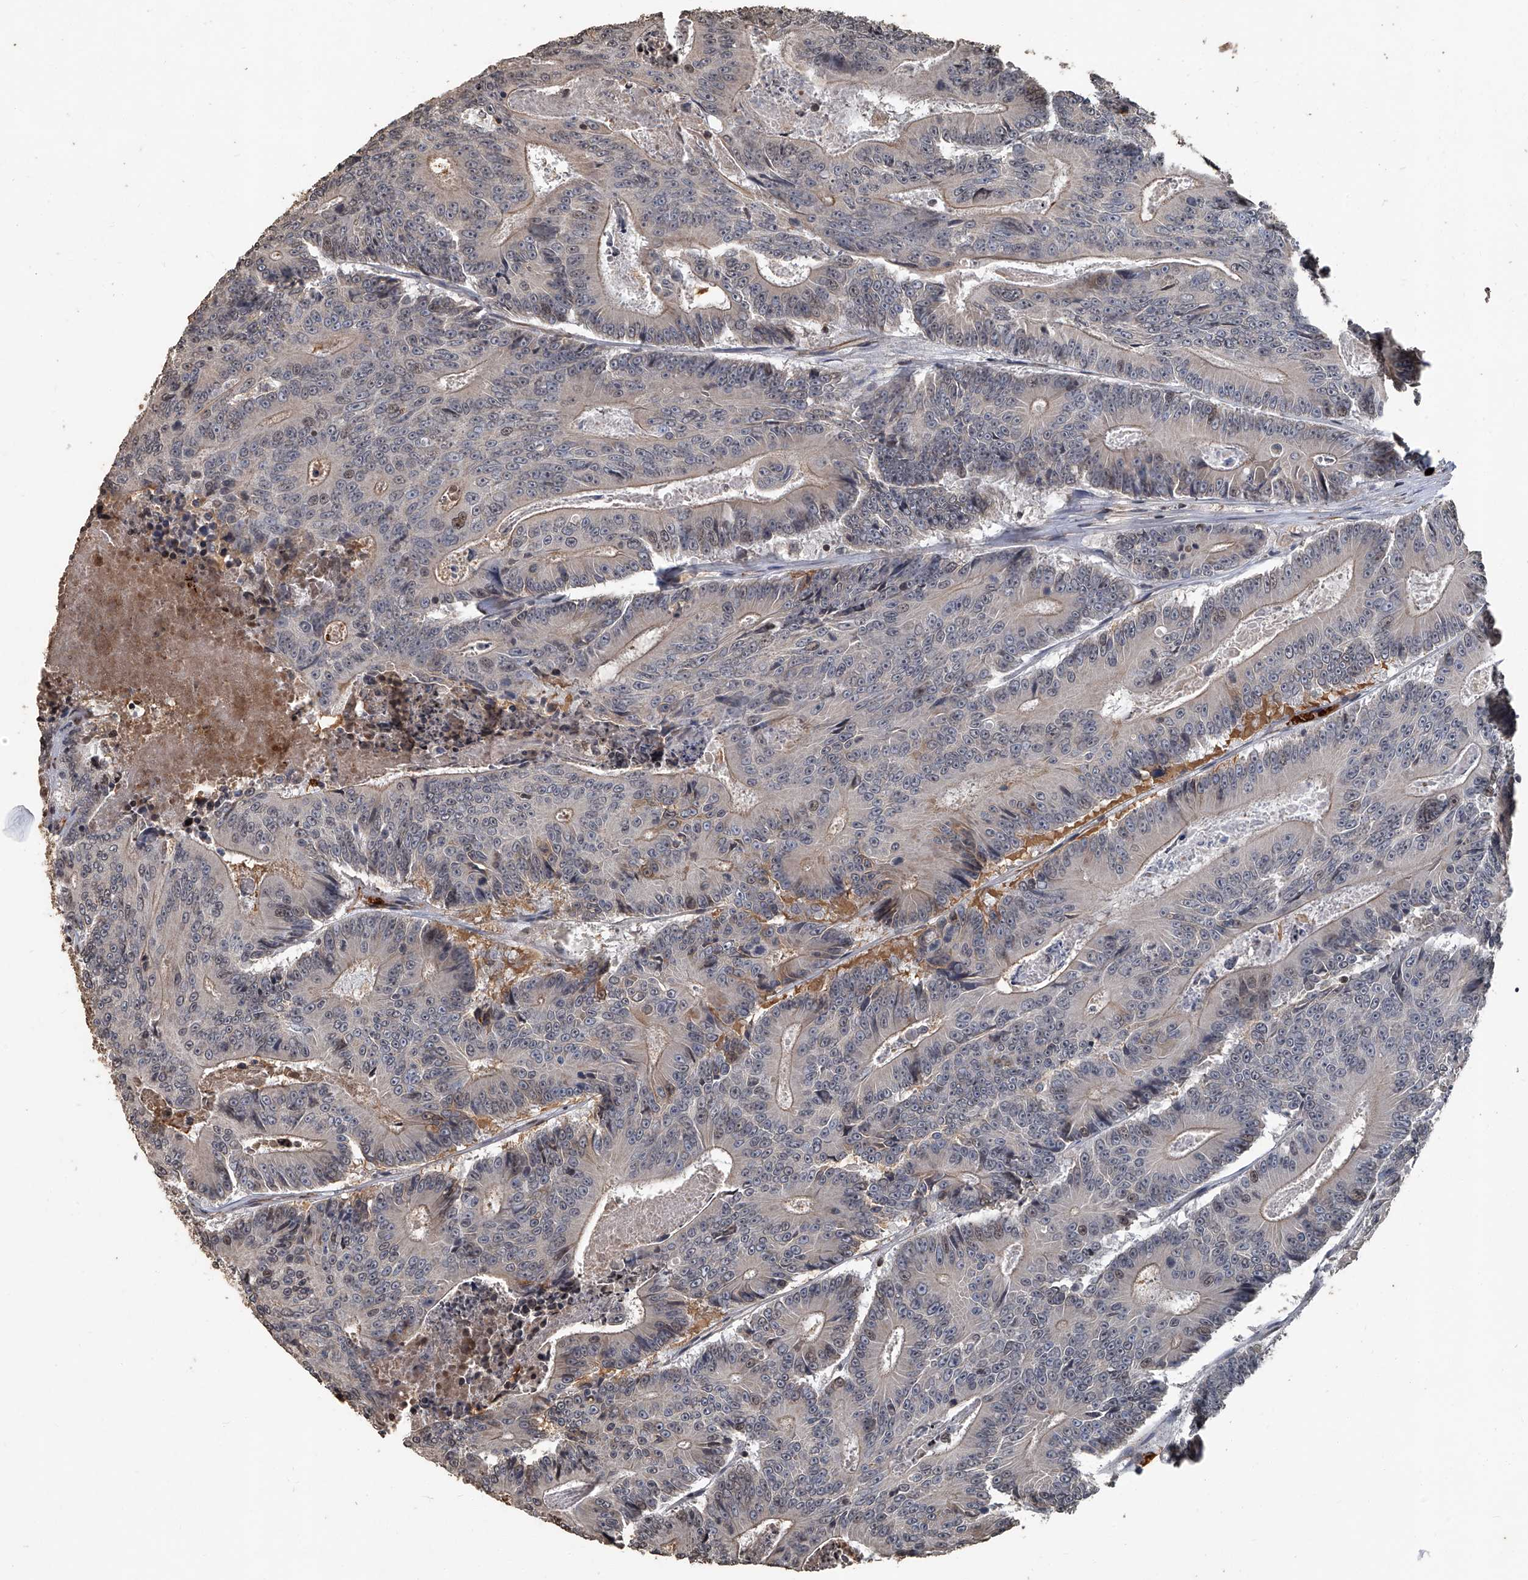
{"staining": {"intensity": "weak", "quantity": "<25%", "location": "cytoplasmic/membranous,nuclear"}, "tissue": "colorectal cancer", "cell_type": "Tumor cells", "image_type": "cancer", "snomed": [{"axis": "morphology", "description": "Adenocarcinoma, NOS"}, {"axis": "topography", "description": "Colon"}], "caption": "IHC of human colorectal adenocarcinoma exhibits no positivity in tumor cells.", "gene": "GPR132", "patient": {"sex": "male", "age": 83}}